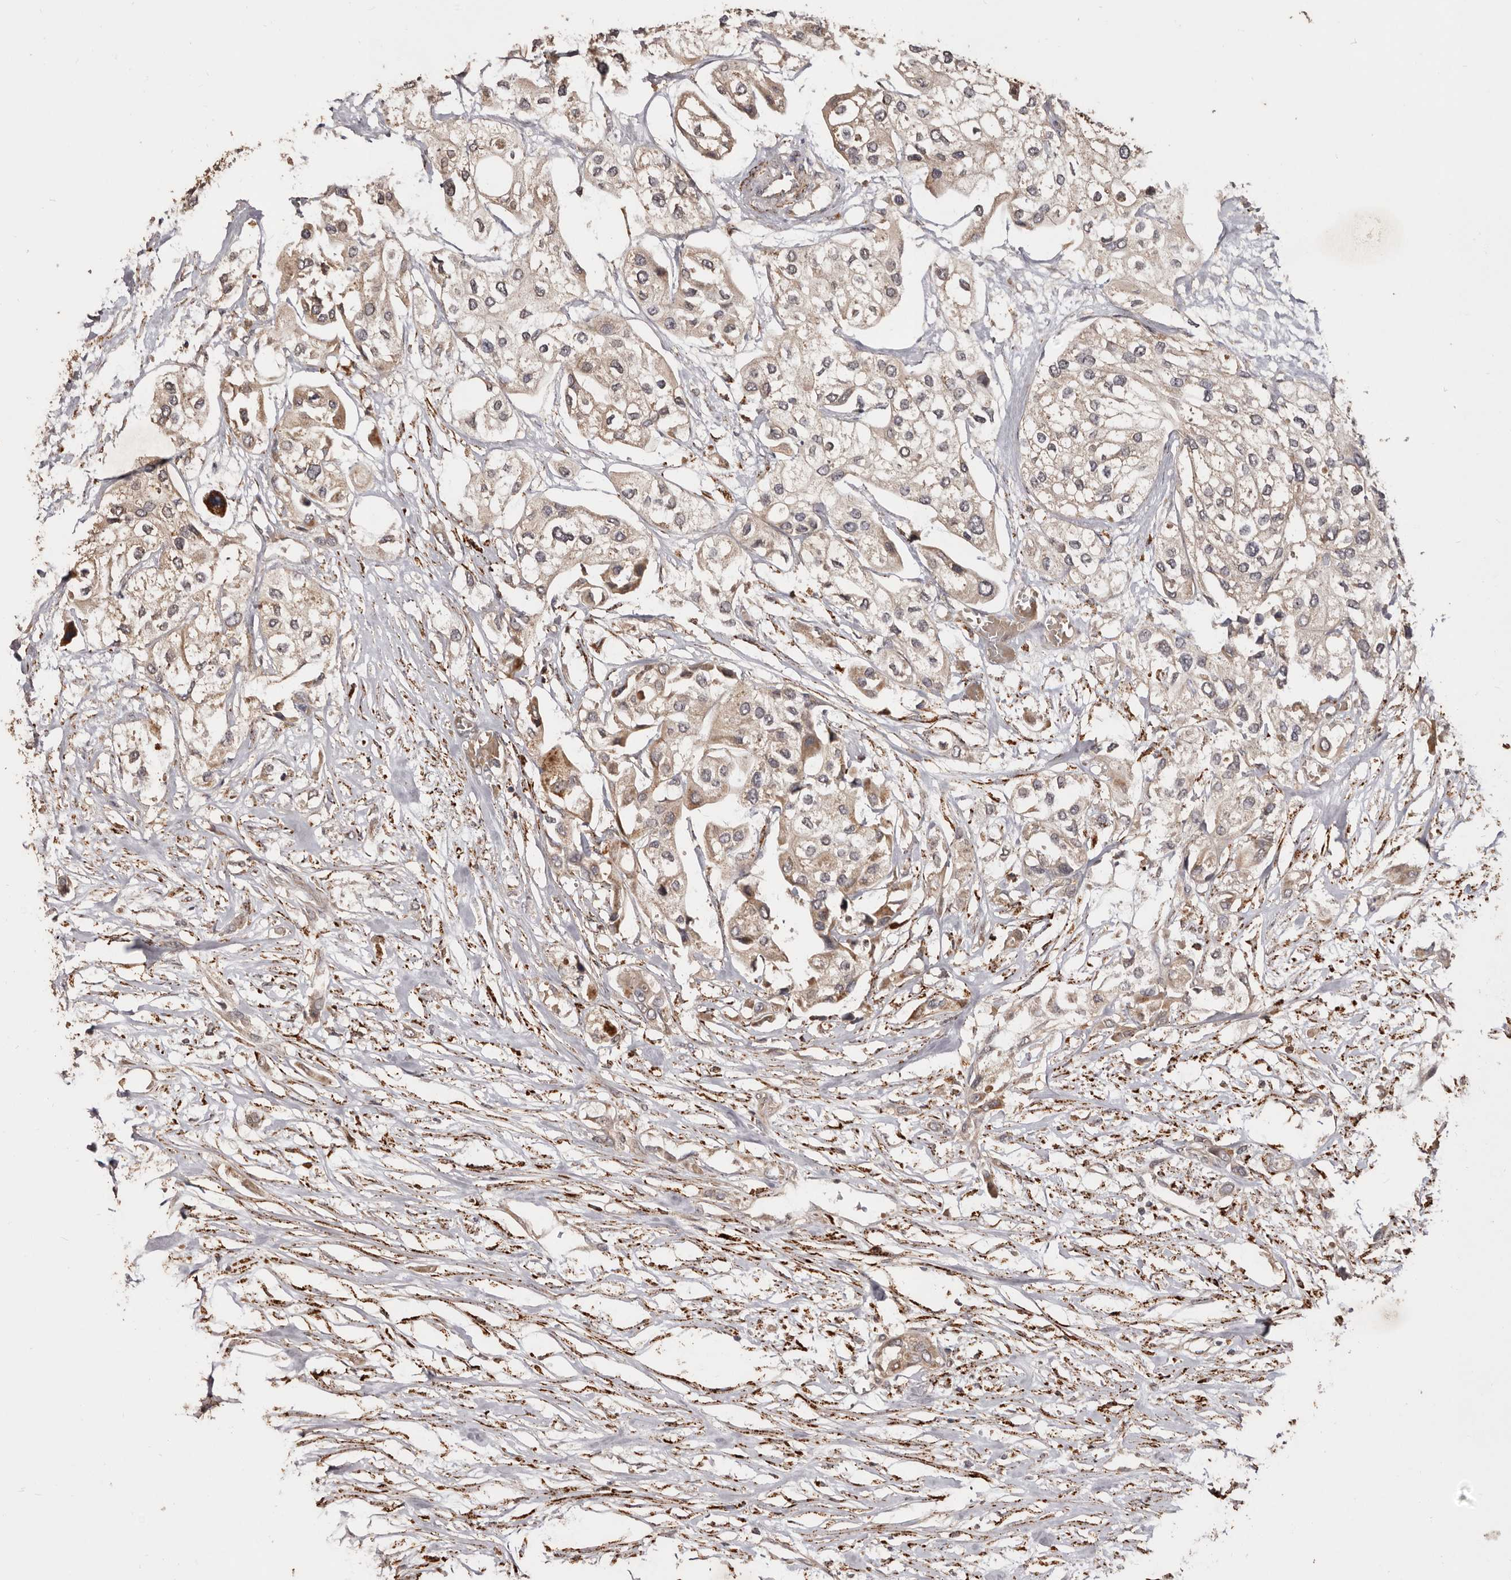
{"staining": {"intensity": "weak", "quantity": ">75%", "location": "cytoplasmic/membranous"}, "tissue": "urothelial cancer", "cell_type": "Tumor cells", "image_type": "cancer", "snomed": [{"axis": "morphology", "description": "Urothelial carcinoma, High grade"}, {"axis": "topography", "description": "Urinary bladder"}], "caption": "Immunohistochemistry (DAB (3,3'-diaminobenzidine)) staining of human urothelial carcinoma (high-grade) displays weak cytoplasmic/membranous protein expression in about >75% of tumor cells.", "gene": "AKAP7", "patient": {"sex": "male", "age": 64}}